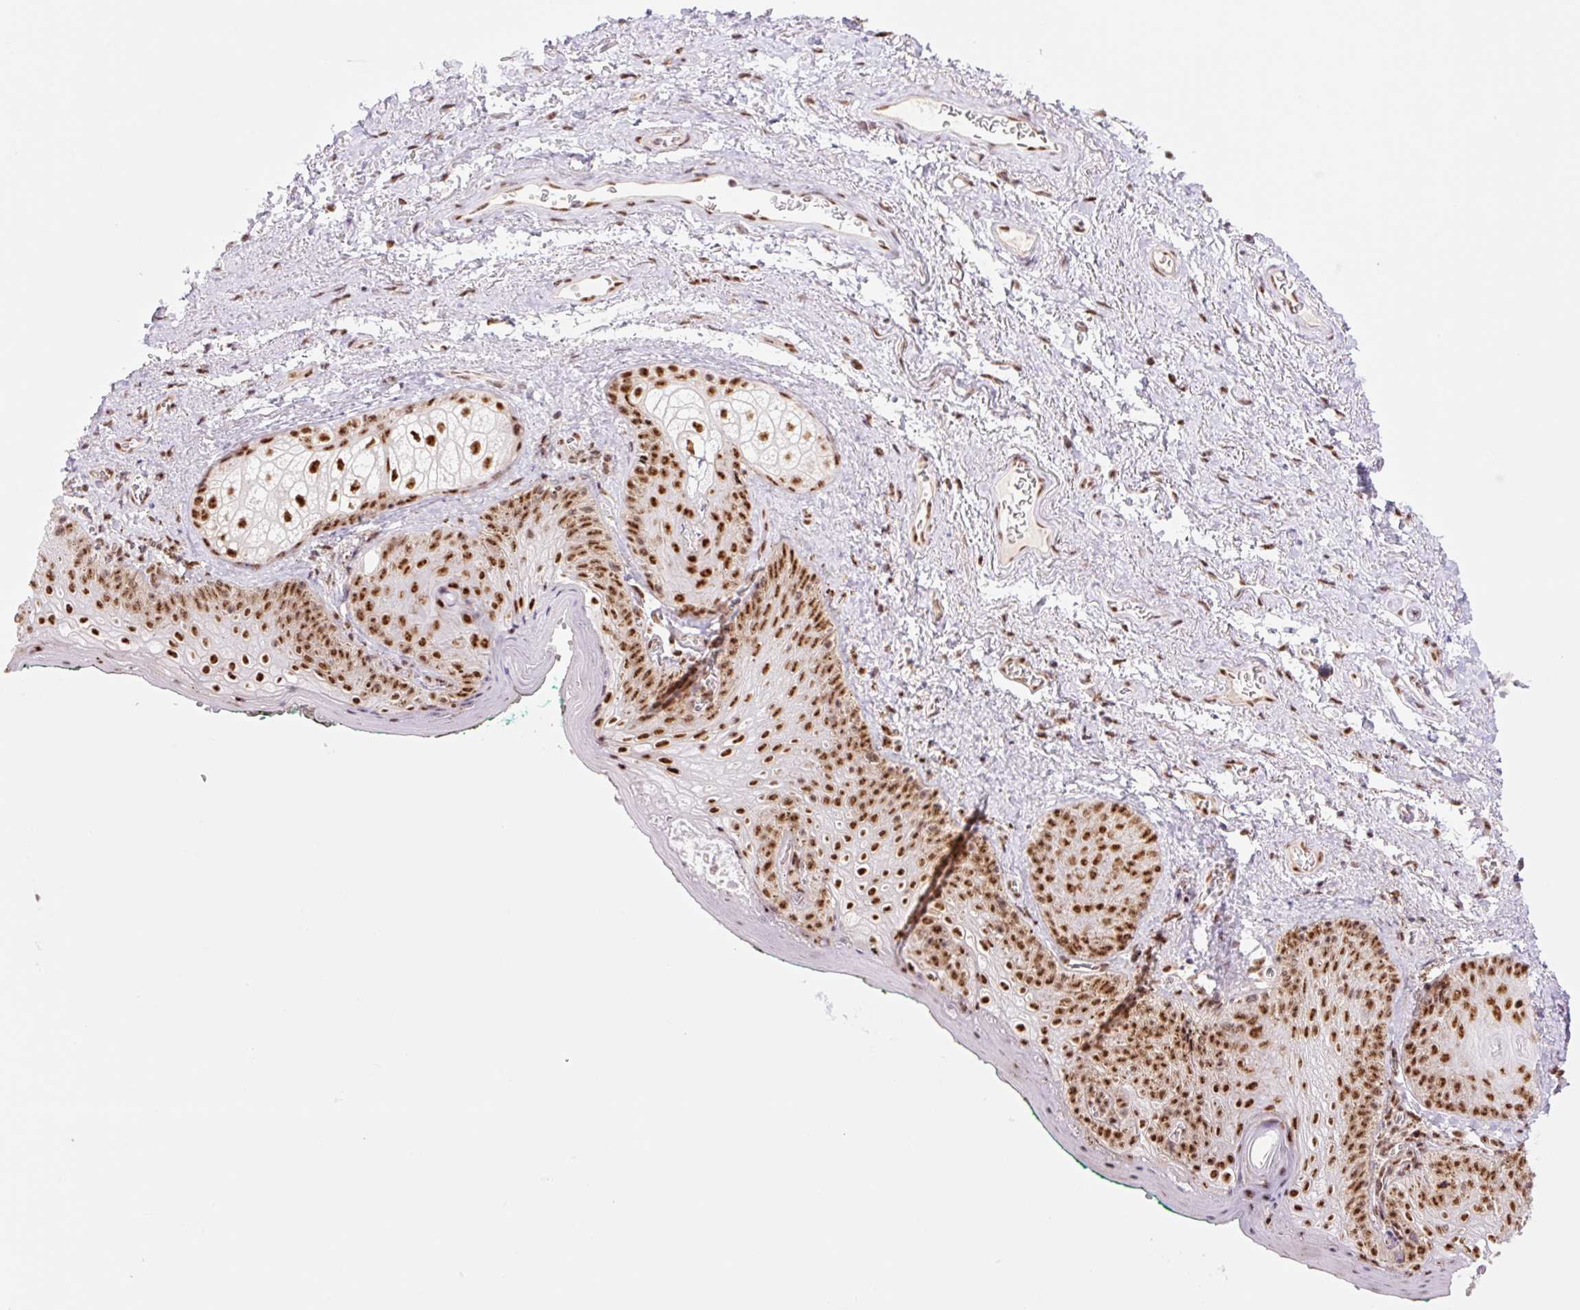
{"staining": {"intensity": "strong", "quantity": ">75%", "location": "nuclear"}, "tissue": "vagina", "cell_type": "Squamous epithelial cells", "image_type": "normal", "snomed": [{"axis": "morphology", "description": "Normal tissue, NOS"}, {"axis": "topography", "description": "Vulva"}, {"axis": "topography", "description": "Vagina"}, {"axis": "topography", "description": "Peripheral nerve tissue"}], "caption": "A brown stain labels strong nuclear staining of a protein in squamous epithelial cells of unremarkable human vagina. (Brightfield microscopy of DAB IHC at high magnification).", "gene": "PRDM11", "patient": {"sex": "female", "age": 66}}